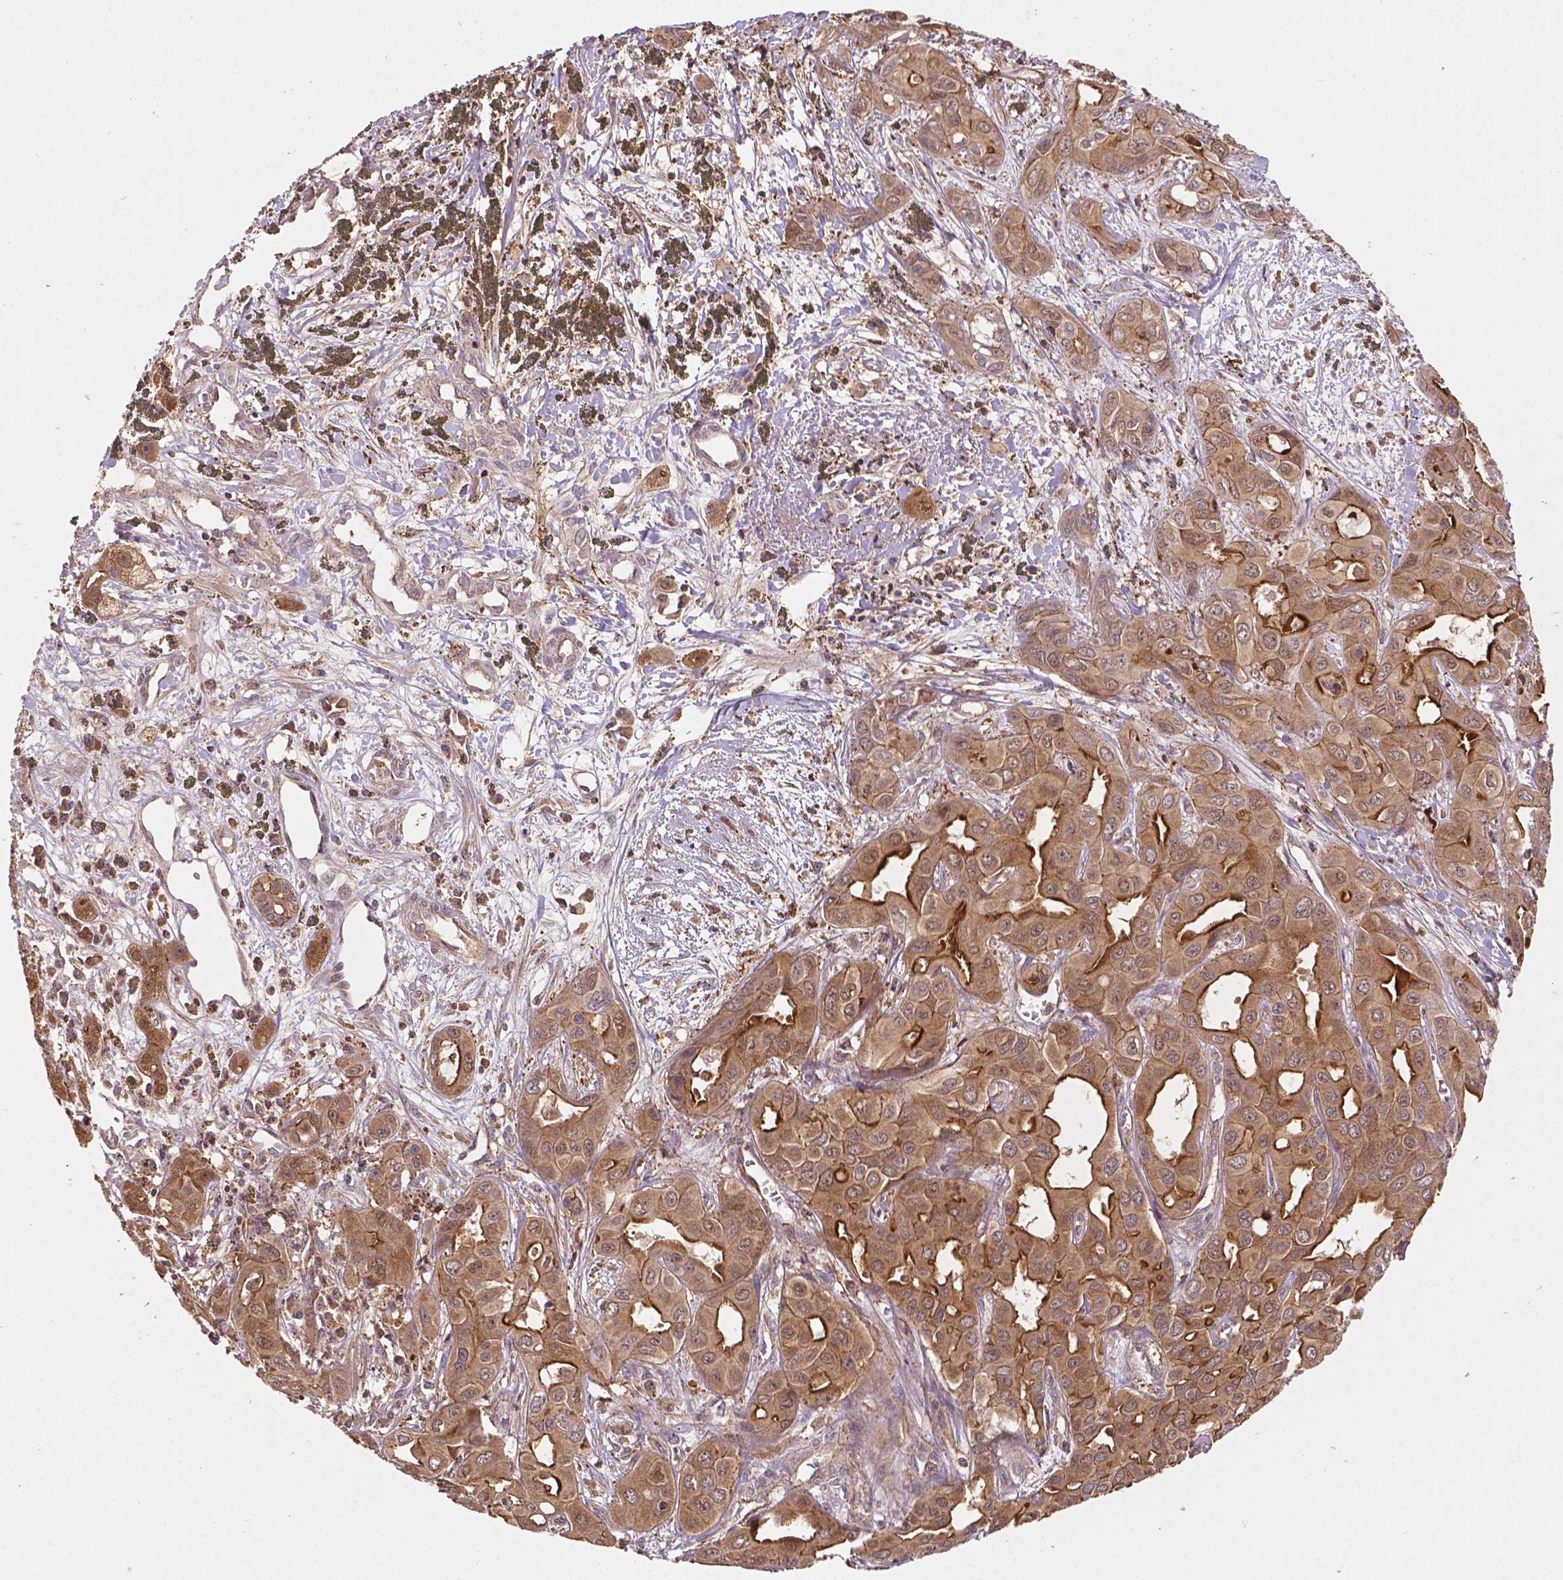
{"staining": {"intensity": "moderate", "quantity": ">75%", "location": "cytoplasmic/membranous"}, "tissue": "liver cancer", "cell_type": "Tumor cells", "image_type": "cancer", "snomed": [{"axis": "morphology", "description": "Cholangiocarcinoma"}, {"axis": "topography", "description": "Liver"}], "caption": "Moderate cytoplasmic/membranous expression is seen in about >75% of tumor cells in cholangiocarcinoma (liver).", "gene": "ZMYND19", "patient": {"sex": "female", "age": 60}}